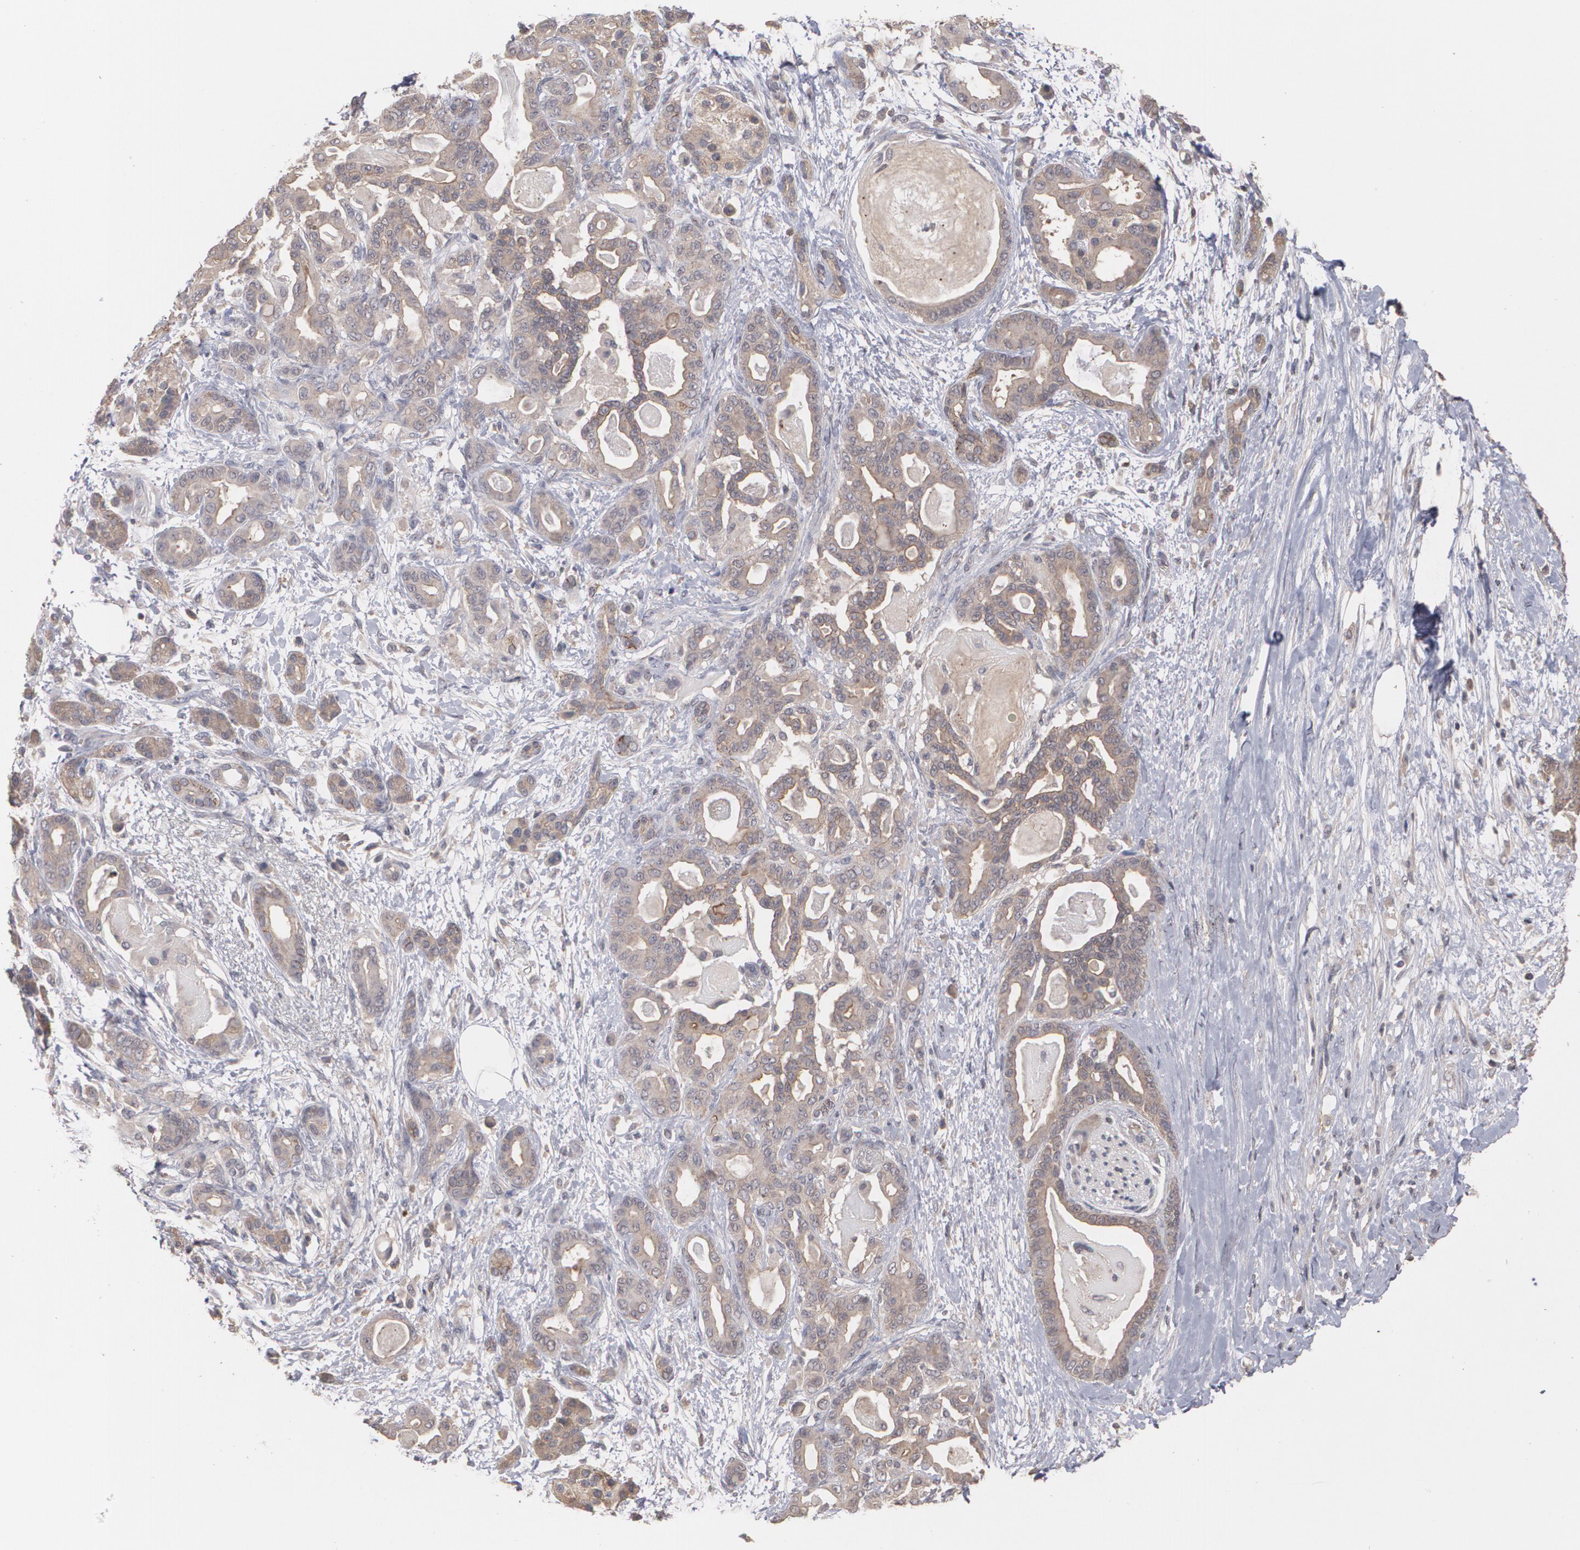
{"staining": {"intensity": "weak", "quantity": ">75%", "location": "cytoplasmic/membranous"}, "tissue": "pancreatic cancer", "cell_type": "Tumor cells", "image_type": "cancer", "snomed": [{"axis": "morphology", "description": "Adenocarcinoma, NOS"}, {"axis": "topography", "description": "Pancreas"}], "caption": "A photomicrograph showing weak cytoplasmic/membranous positivity in approximately >75% of tumor cells in pancreatic cancer (adenocarcinoma), as visualized by brown immunohistochemical staining.", "gene": "ARF6", "patient": {"sex": "male", "age": 63}}